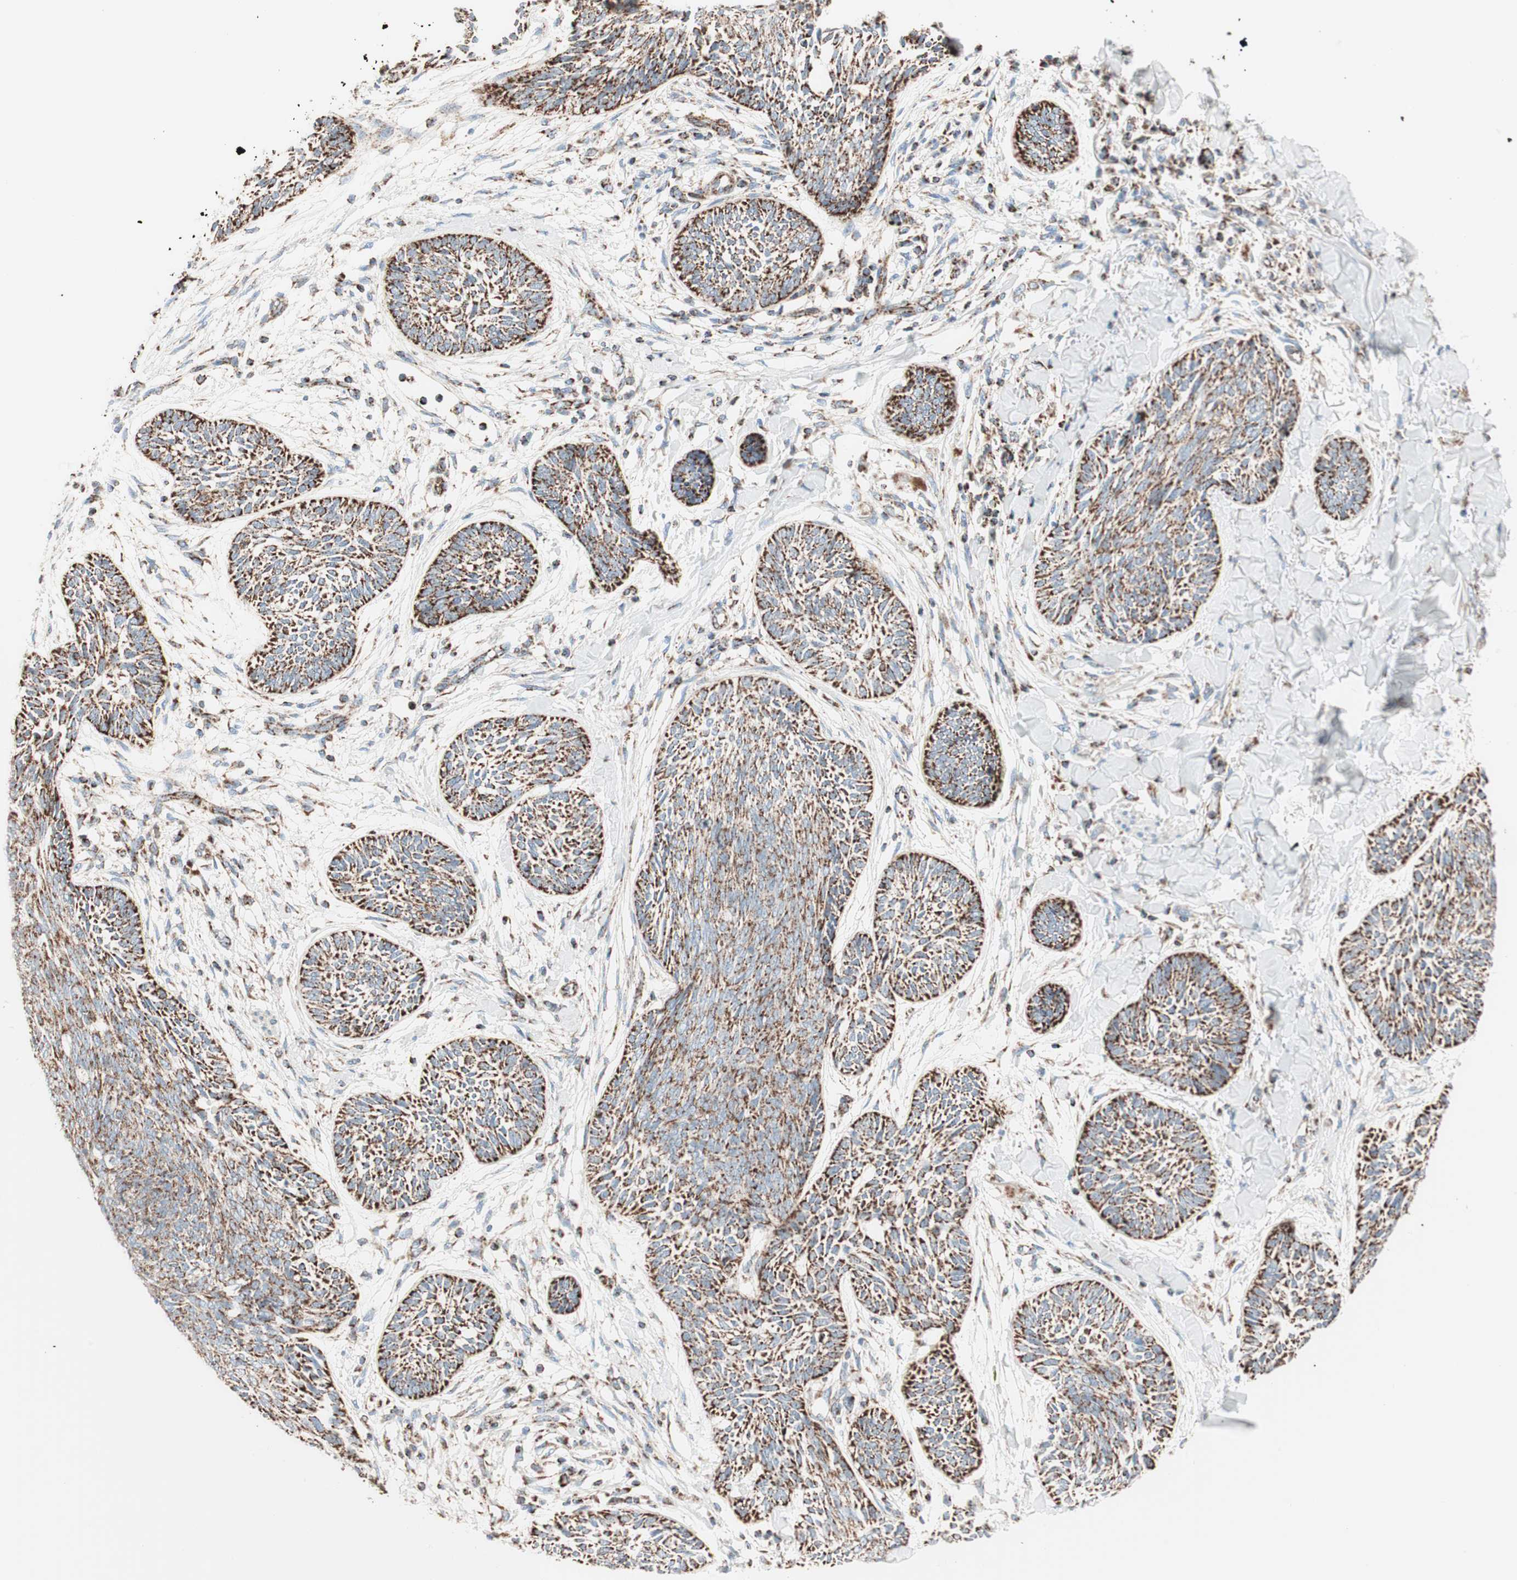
{"staining": {"intensity": "strong", "quantity": ">75%", "location": "cytoplasmic/membranous"}, "tissue": "skin cancer", "cell_type": "Tumor cells", "image_type": "cancer", "snomed": [{"axis": "morphology", "description": "Papilloma, NOS"}, {"axis": "morphology", "description": "Basal cell carcinoma"}, {"axis": "topography", "description": "Skin"}], "caption": "Immunohistochemistry micrograph of neoplastic tissue: human basal cell carcinoma (skin) stained using immunohistochemistry (IHC) exhibits high levels of strong protein expression localized specifically in the cytoplasmic/membranous of tumor cells, appearing as a cytoplasmic/membranous brown color.", "gene": "TOMM20", "patient": {"sex": "male", "age": 87}}